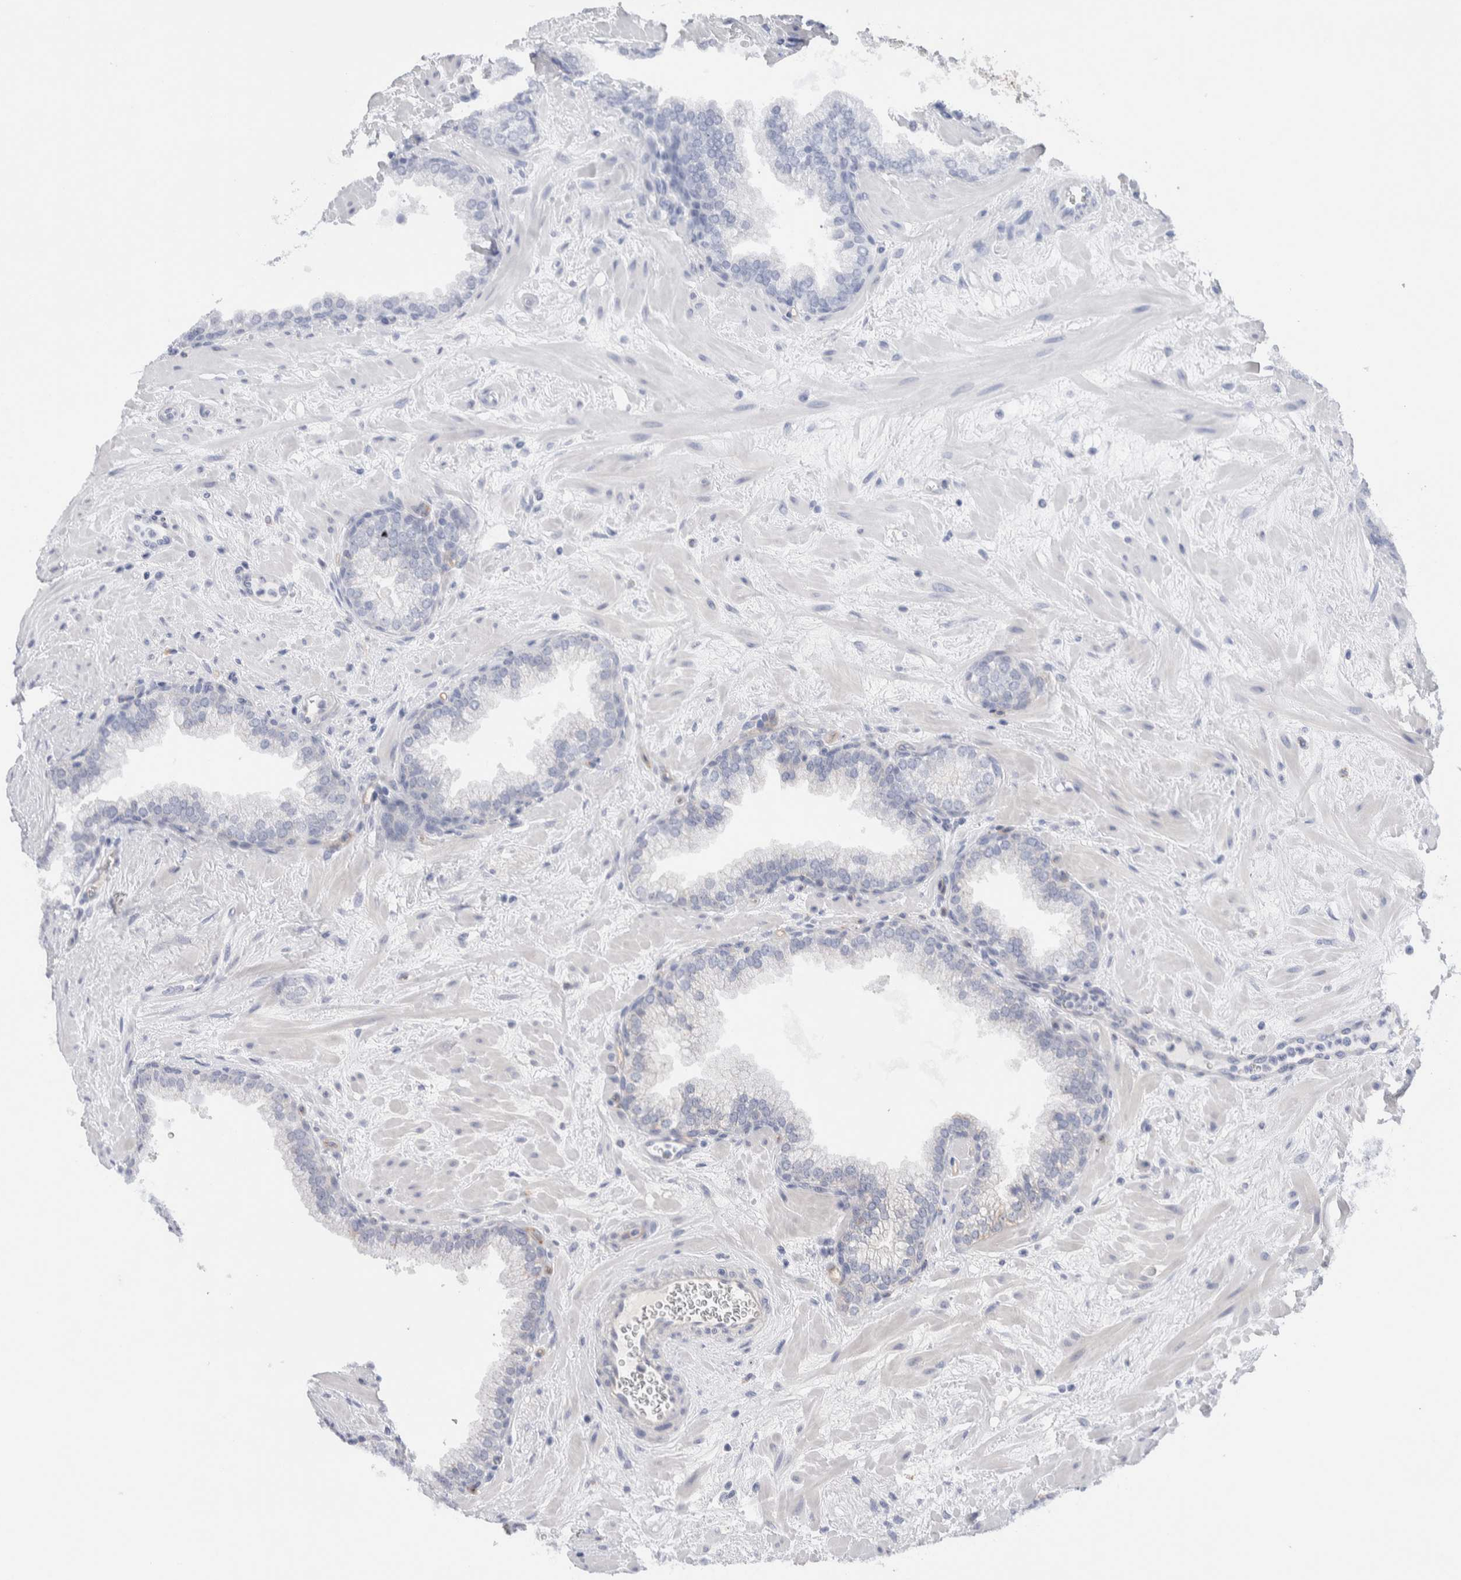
{"staining": {"intensity": "weak", "quantity": "<25%", "location": "cytoplasmic/membranous"}, "tissue": "prostate", "cell_type": "Glandular cells", "image_type": "normal", "snomed": [{"axis": "morphology", "description": "Normal tissue, NOS"}, {"axis": "morphology", "description": "Urothelial carcinoma, Low grade"}, {"axis": "topography", "description": "Urinary bladder"}, {"axis": "topography", "description": "Prostate"}], "caption": "High power microscopy histopathology image of an immunohistochemistry (IHC) micrograph of unremarkable prostate, revealing no significant expression in glandular cells. (Stains: DAB (3,3'-diaminobenzidine) immunohistochemistry with hematoxylin counter stain, Microscopy: brightfield microscopy at high magnification).", "gene": "METRNL", "patient": {"sex": "male", "age": 60}}